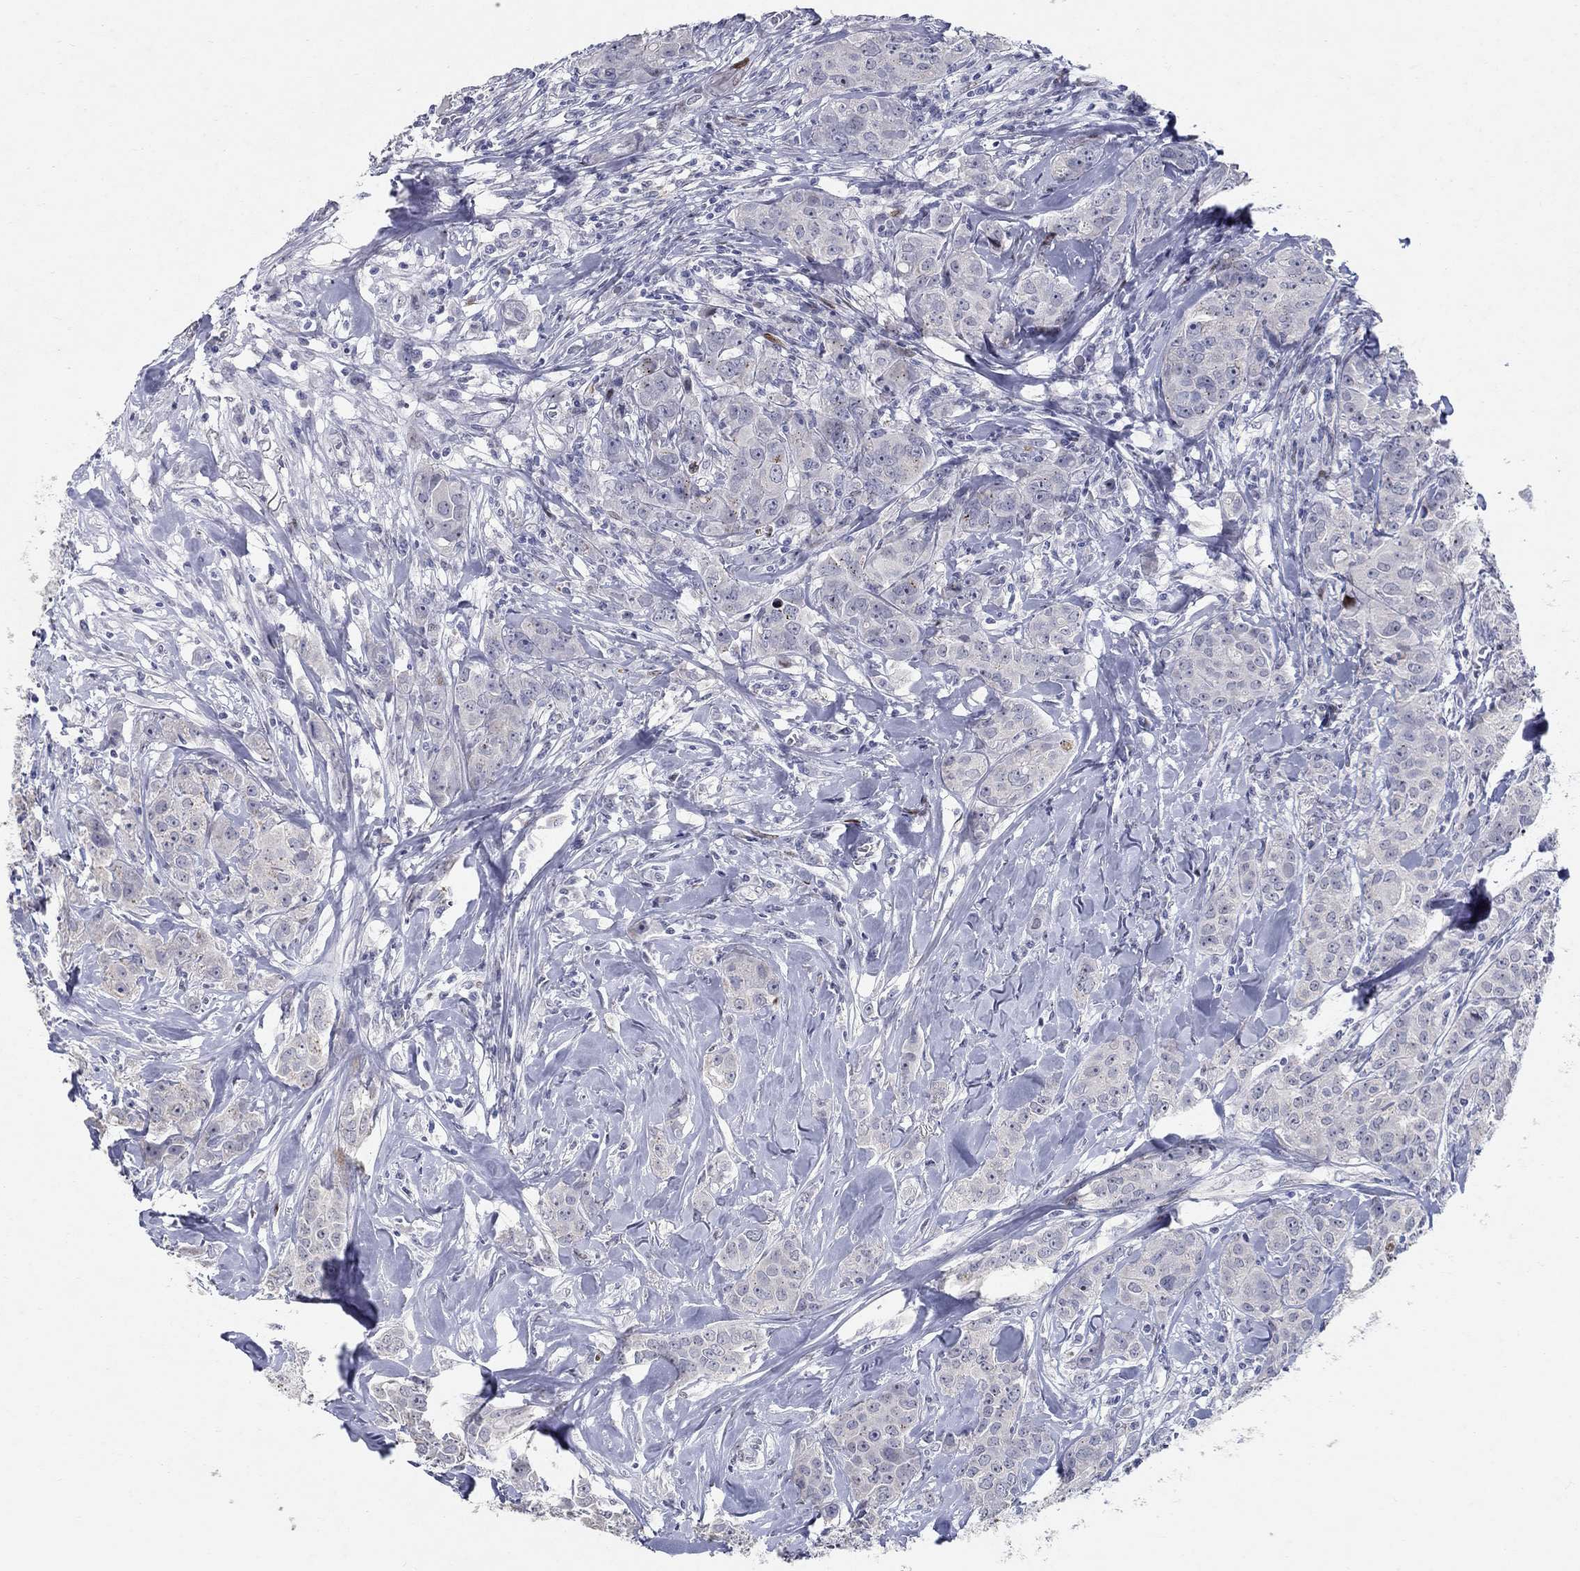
{"staining": {"intensity": "negative", "quantity": "none", "location": "none"}, "tissue": "breast cancer", "cell_type": "Tumor cells", "image_type": "cancer", "snomed": [{"axis": "morphology", "description": "Duct carcinoma"}, {"axis": "topography", "description": "Breast"}], "caption": "Histopathology image shows no protein expression in tumor cells of intraductal carcinoma (breast) tissue.", "gene": "RAPGEF5", "patient": {"sex": "female", "age": 43}}